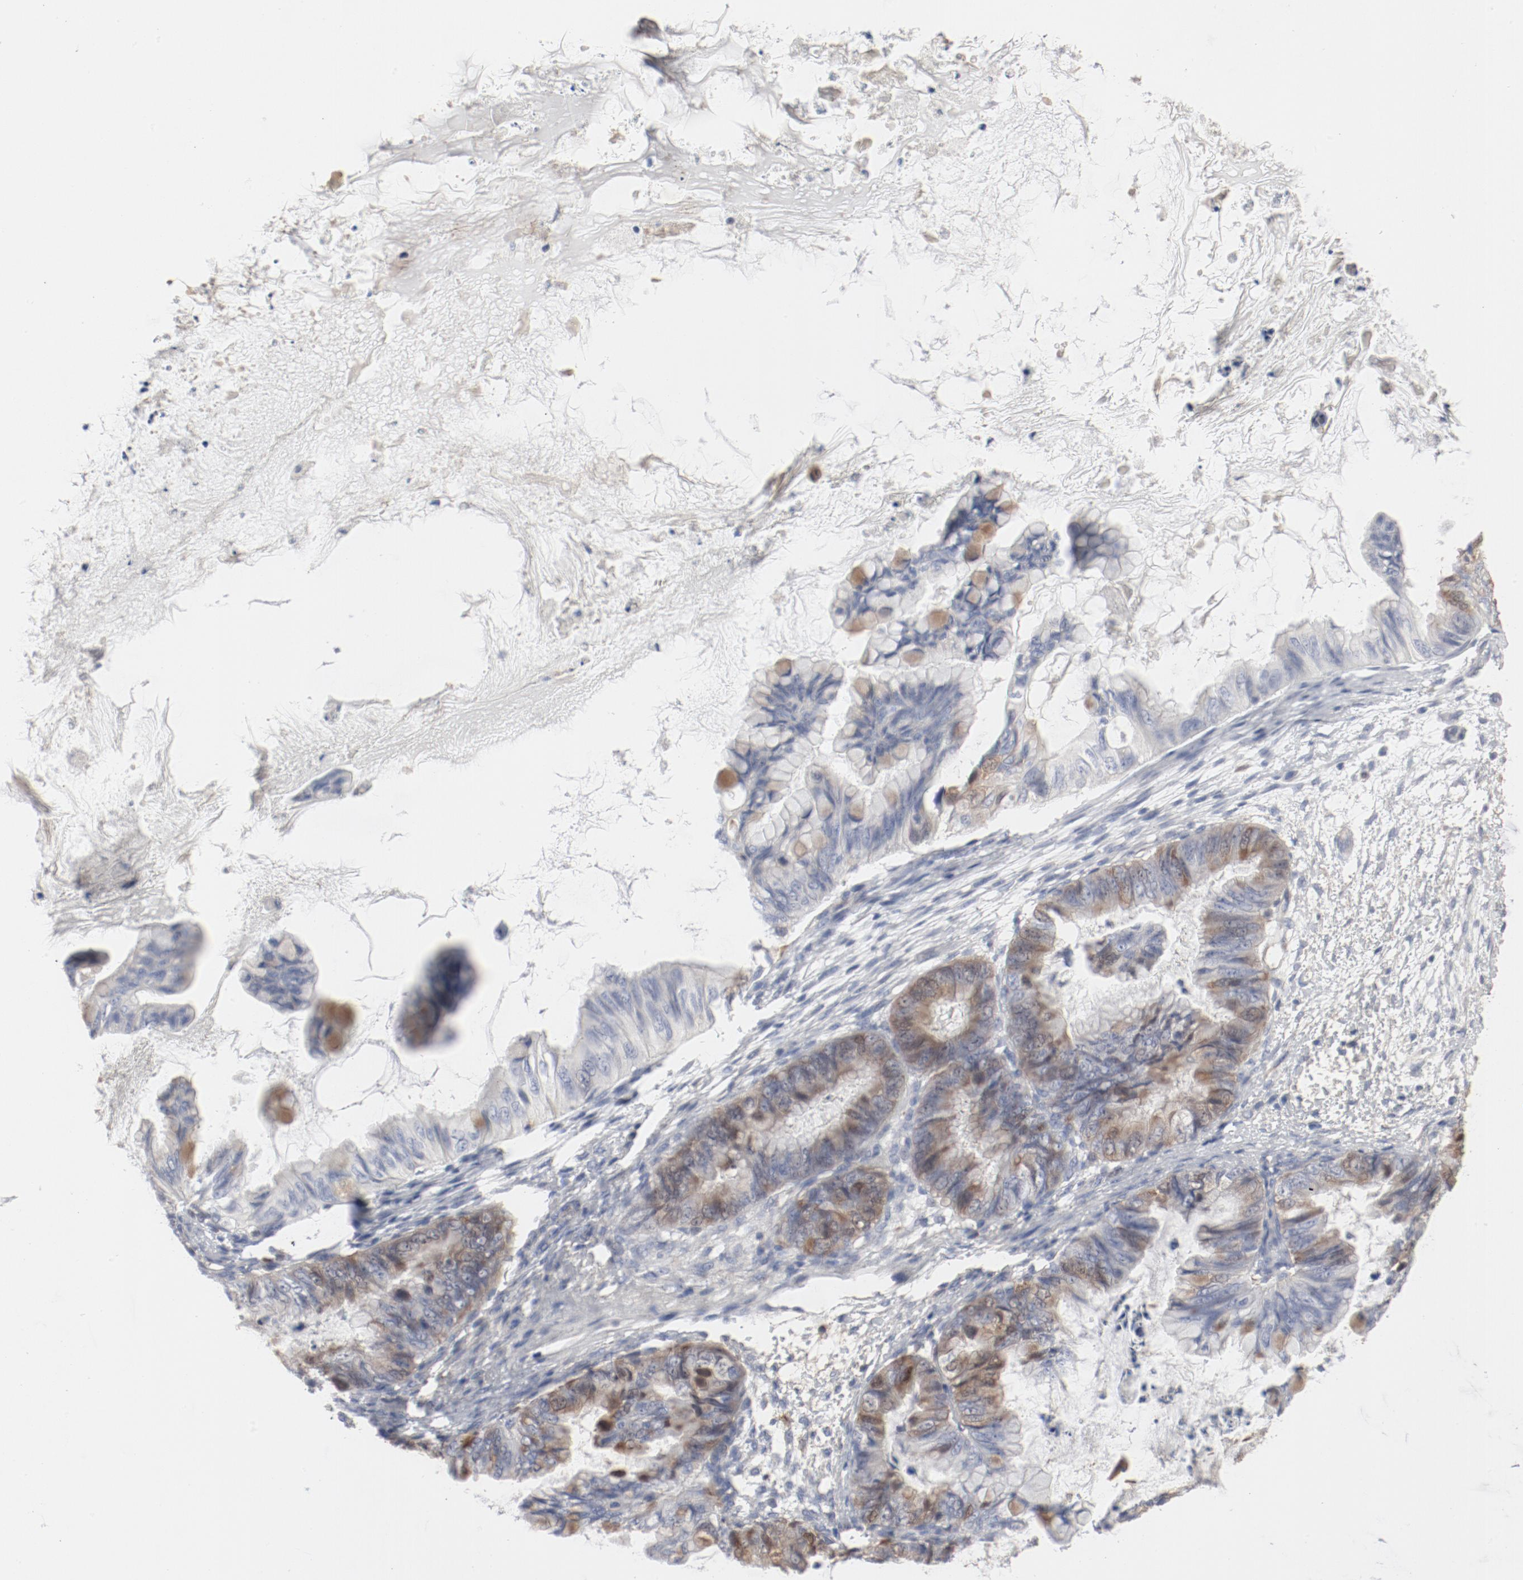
{"staining": {"intensity": "moderate", "quantity": "25%-75%", "location": "cytoplasmic/membranous"}, "tissue": "ovarian cancer", "cell_type": "Tumor cells", "image_type": "cancer", "snomed": [{"axis": "morphology", "description": "Cystadenocarcinoma, mucinous, NOS"}, {"axis": "topography", "description": "Ovary"}], "caption": "Approximately 25%-75% of tumor cells in ovarian cancer exhibit moderate cytoplasmic/membranous protein expression as visualized by brown immunohistochemical staining.", "gene": "CDK1", "patient": {"sex": "female", "age": 36}}